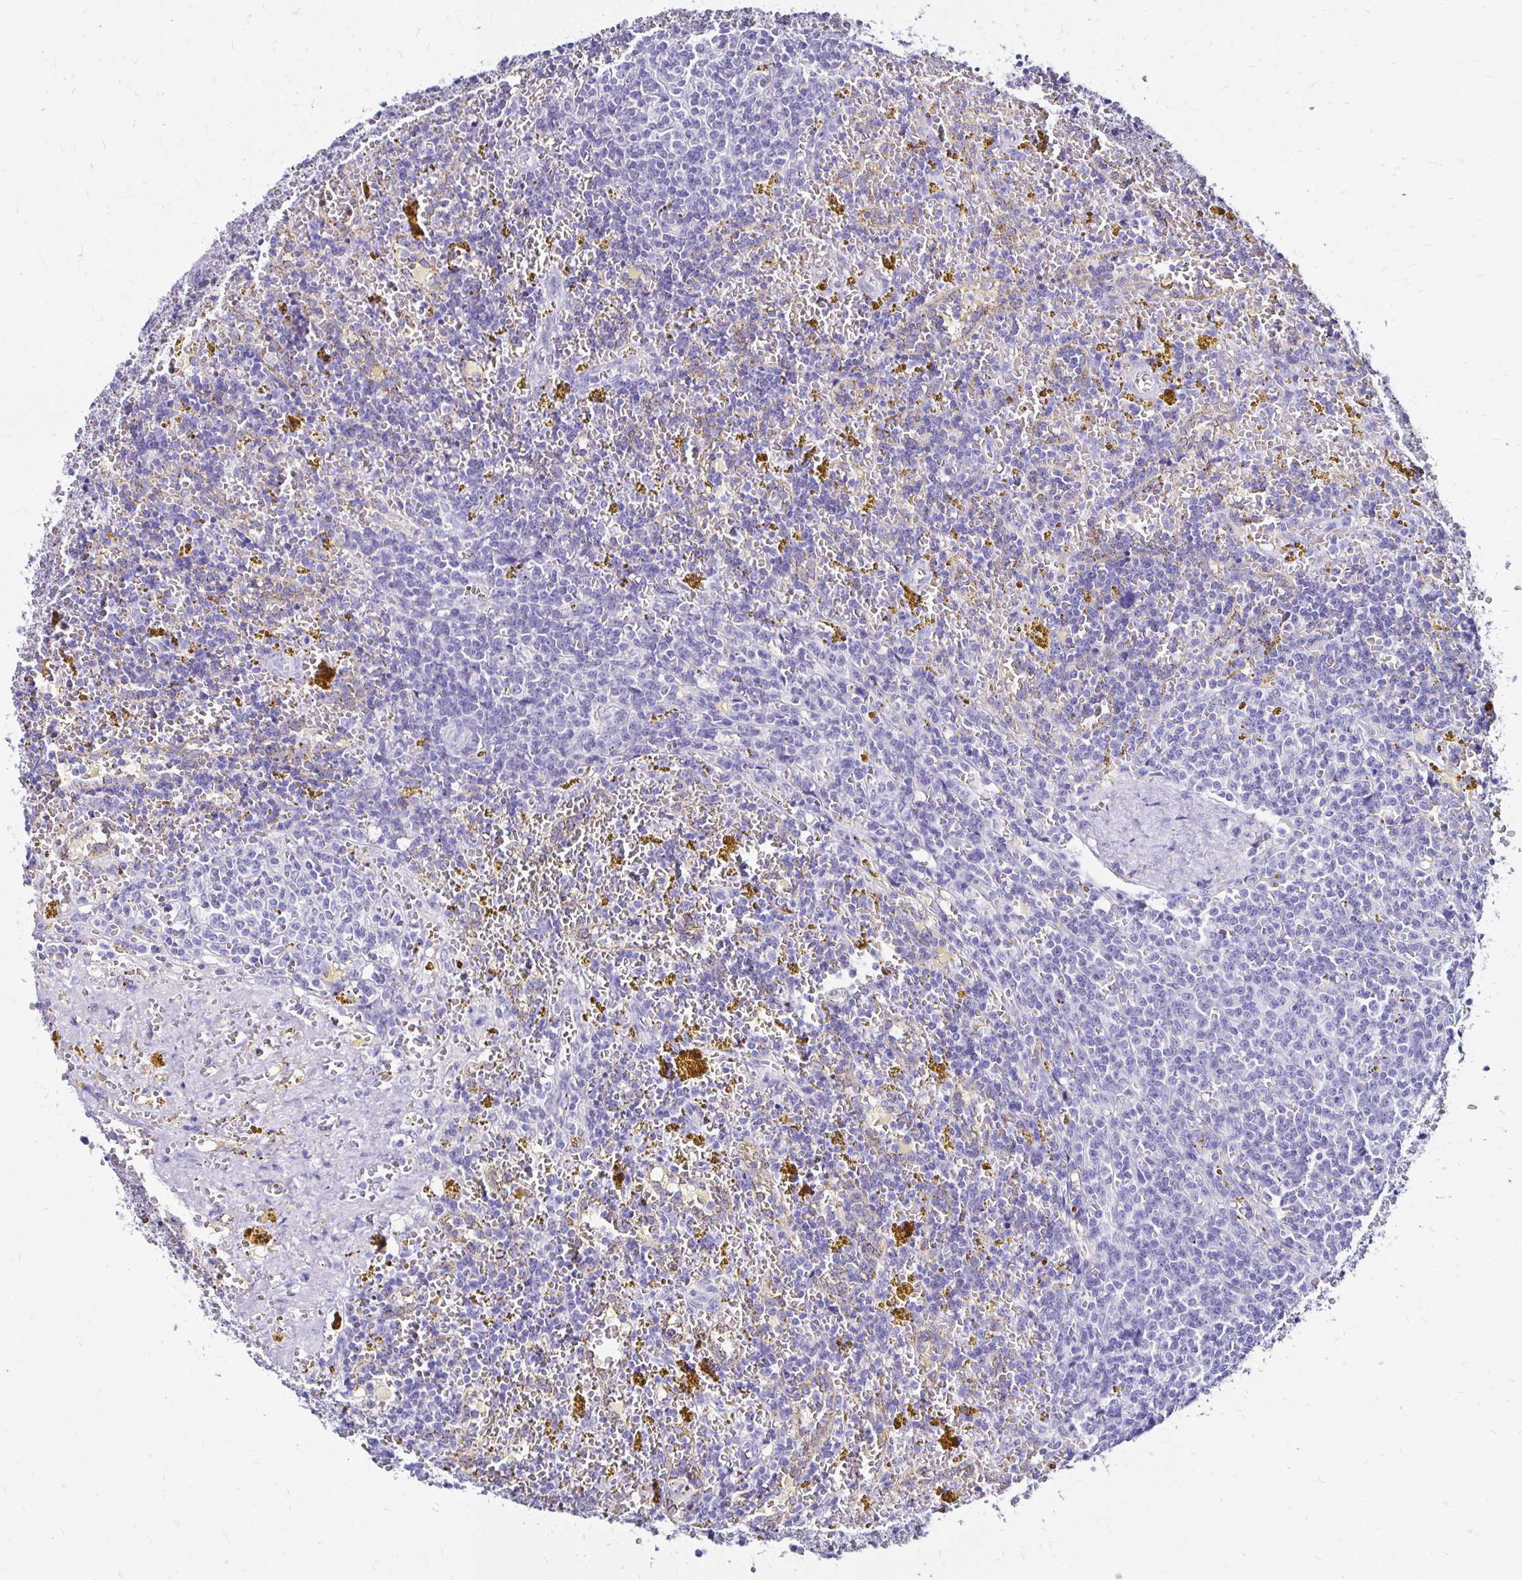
{"staining": {"intensity": "negative", "quantity": "none", "location": "none"}, "tissue": "lymphoma", "cell_type": "Tumor cells", "image_type": "cancer", "snomed": [{"axis": "morphology", "description": "Malignant lymphoma, non-Hodgkin's type, Low grade"}, {"axis": "topography", "description": "Spleen"}, {"axis": "topography", "description": "Lymph node"}], "caption": "IHC of human lymphoma displays no staining in tumor cells.", "gene": "KCNT1", "patient": {"sex": "female", "age": 66}}